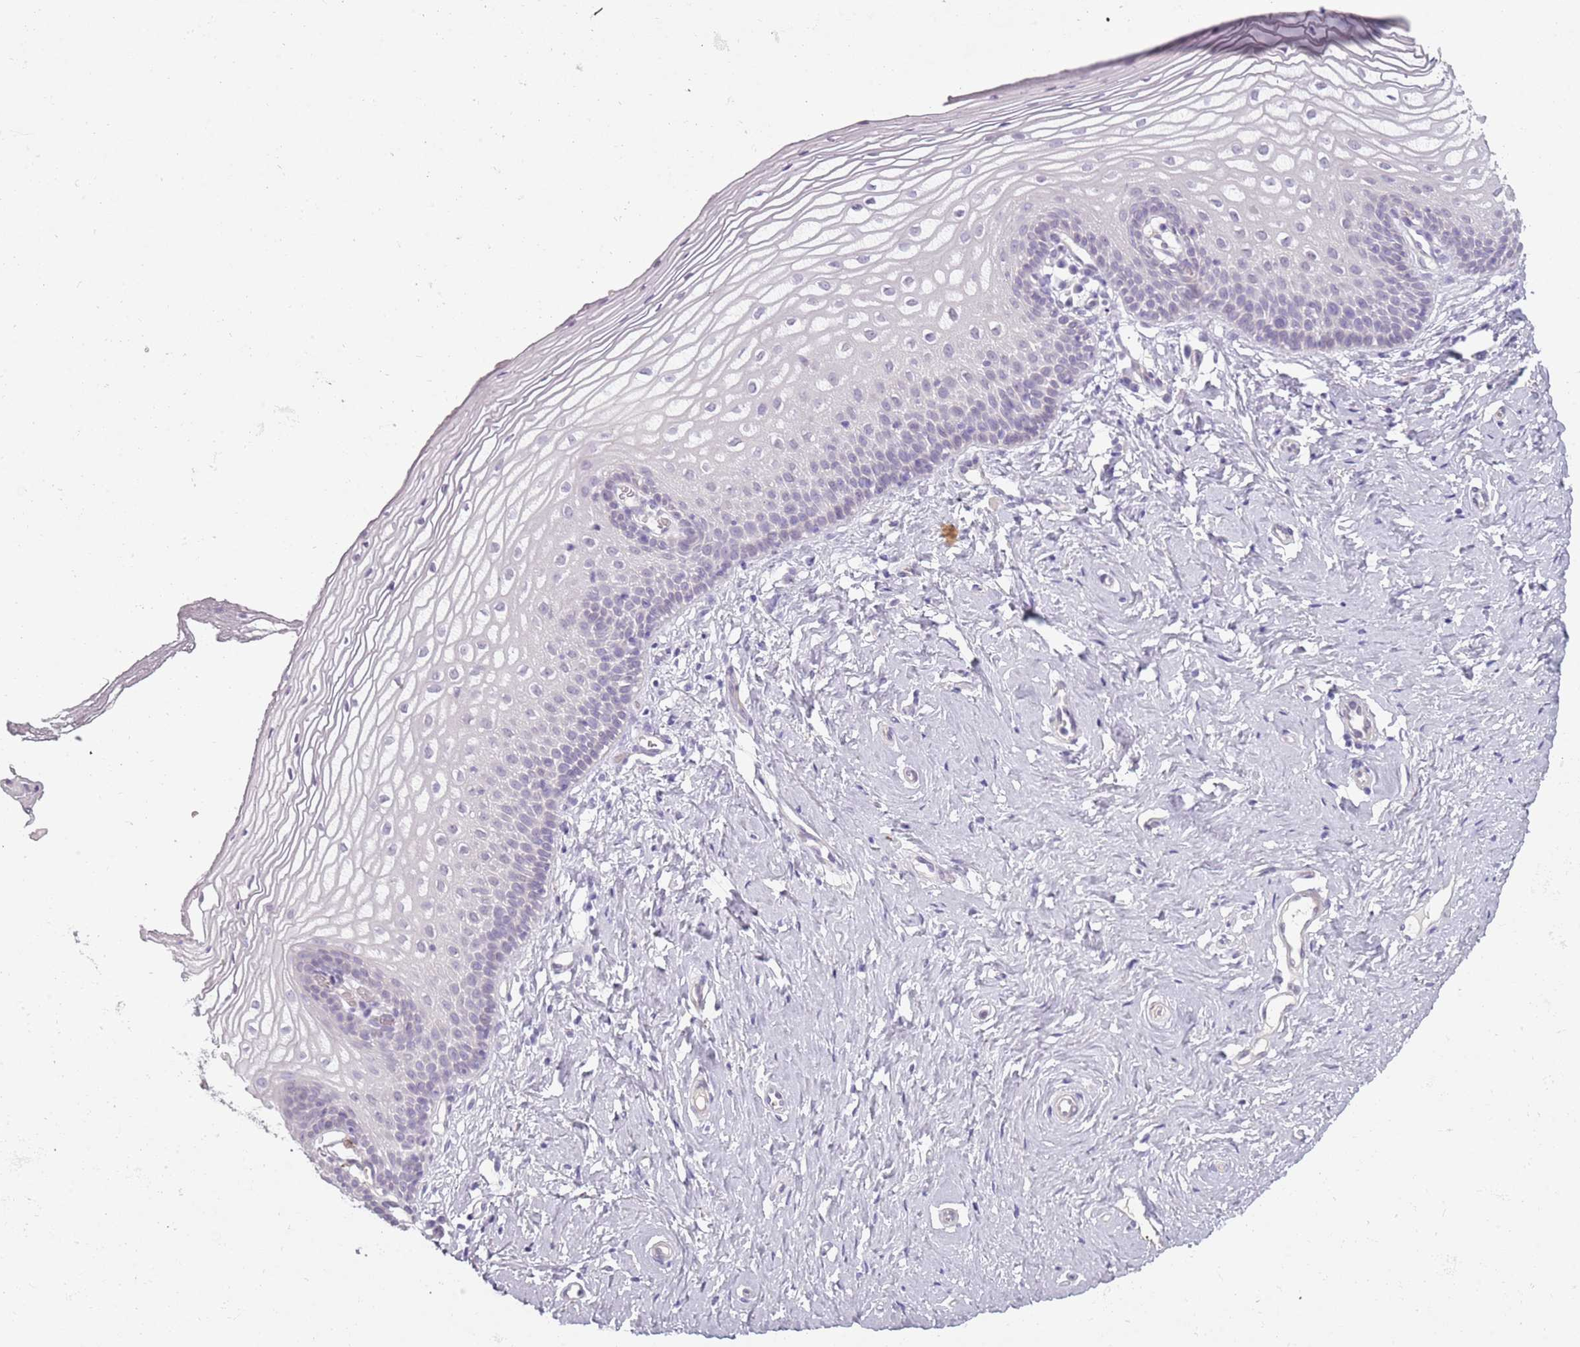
{"staining": {"intensity": "negative", "quantity": "none", "location": "none"}, "tissue": "vagina", "cell_type": "Squamous epithelial cells", "image_type": "normal", "snomed": [{"axis": "morphology", "description": "Normal tissue, NOS"}, {"axis": "topography", "description": "Vagina"}], "caption": "This photomicrograph is of unremarkable vagina stained with IHC to label a protein in brown with the nuclei are counter-stained blue. There is no staining in squamous epithelial cells.", "gene": "RFX2", "patient": {"sex": "female", "age": 65}}